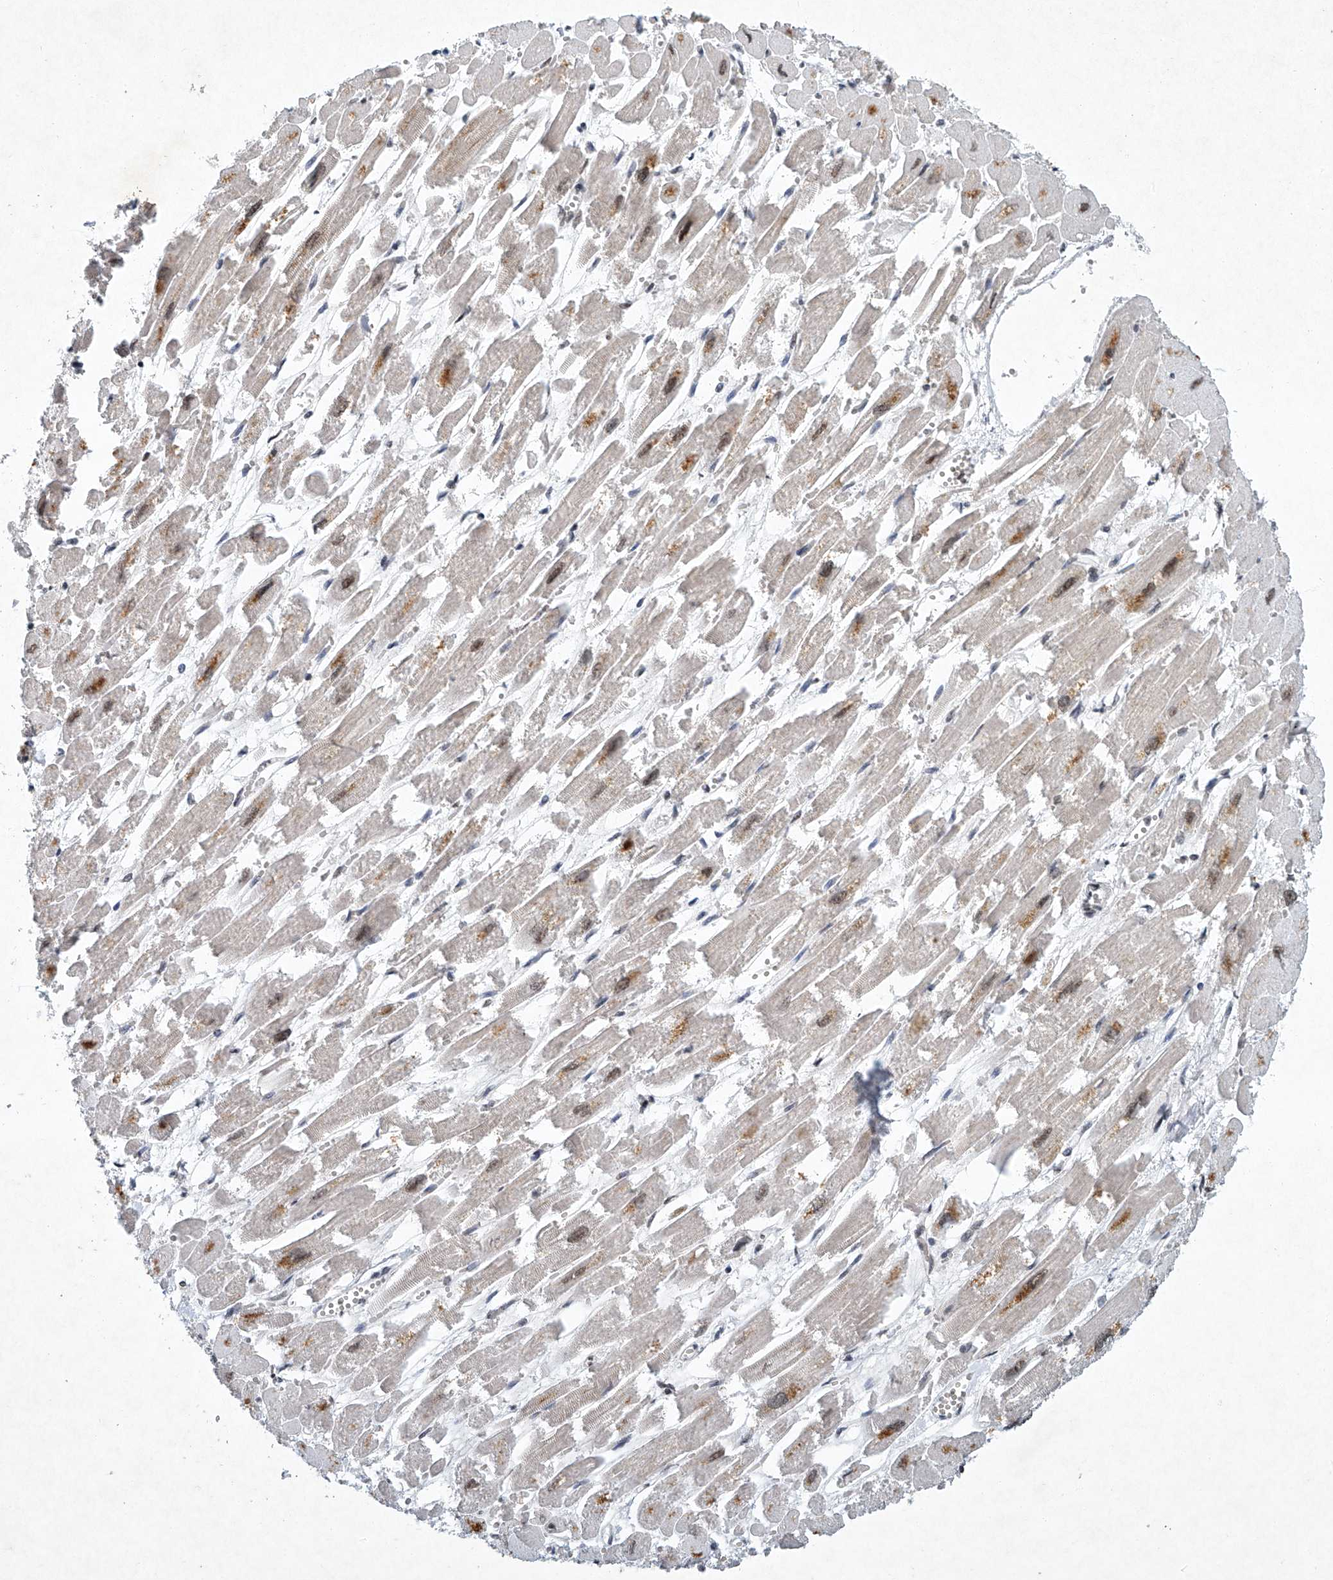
{"staining": {"intensity": "moderate", "quantity": "25%-75%", "location": "cytoplasmic/membranous,nuclear"}, "tissue": "heart muscle", "cell_type": "Cardiomyocytes", "image_type": "normal", "snomed": [{"axis": "morphology", "description": "Normal tissue, NOS"}, {"axis": "topography", "description": "Heart"}], "caption": "Immunohistochemical staining of normal heart muscle displays medium levels of moderate cytoplasmic/membranous,nuclear positivity in approximately 25%-75% of cardiomyocytes.", "gene": "TFDP1", "patient": {"sex": "male", "age": 54}}